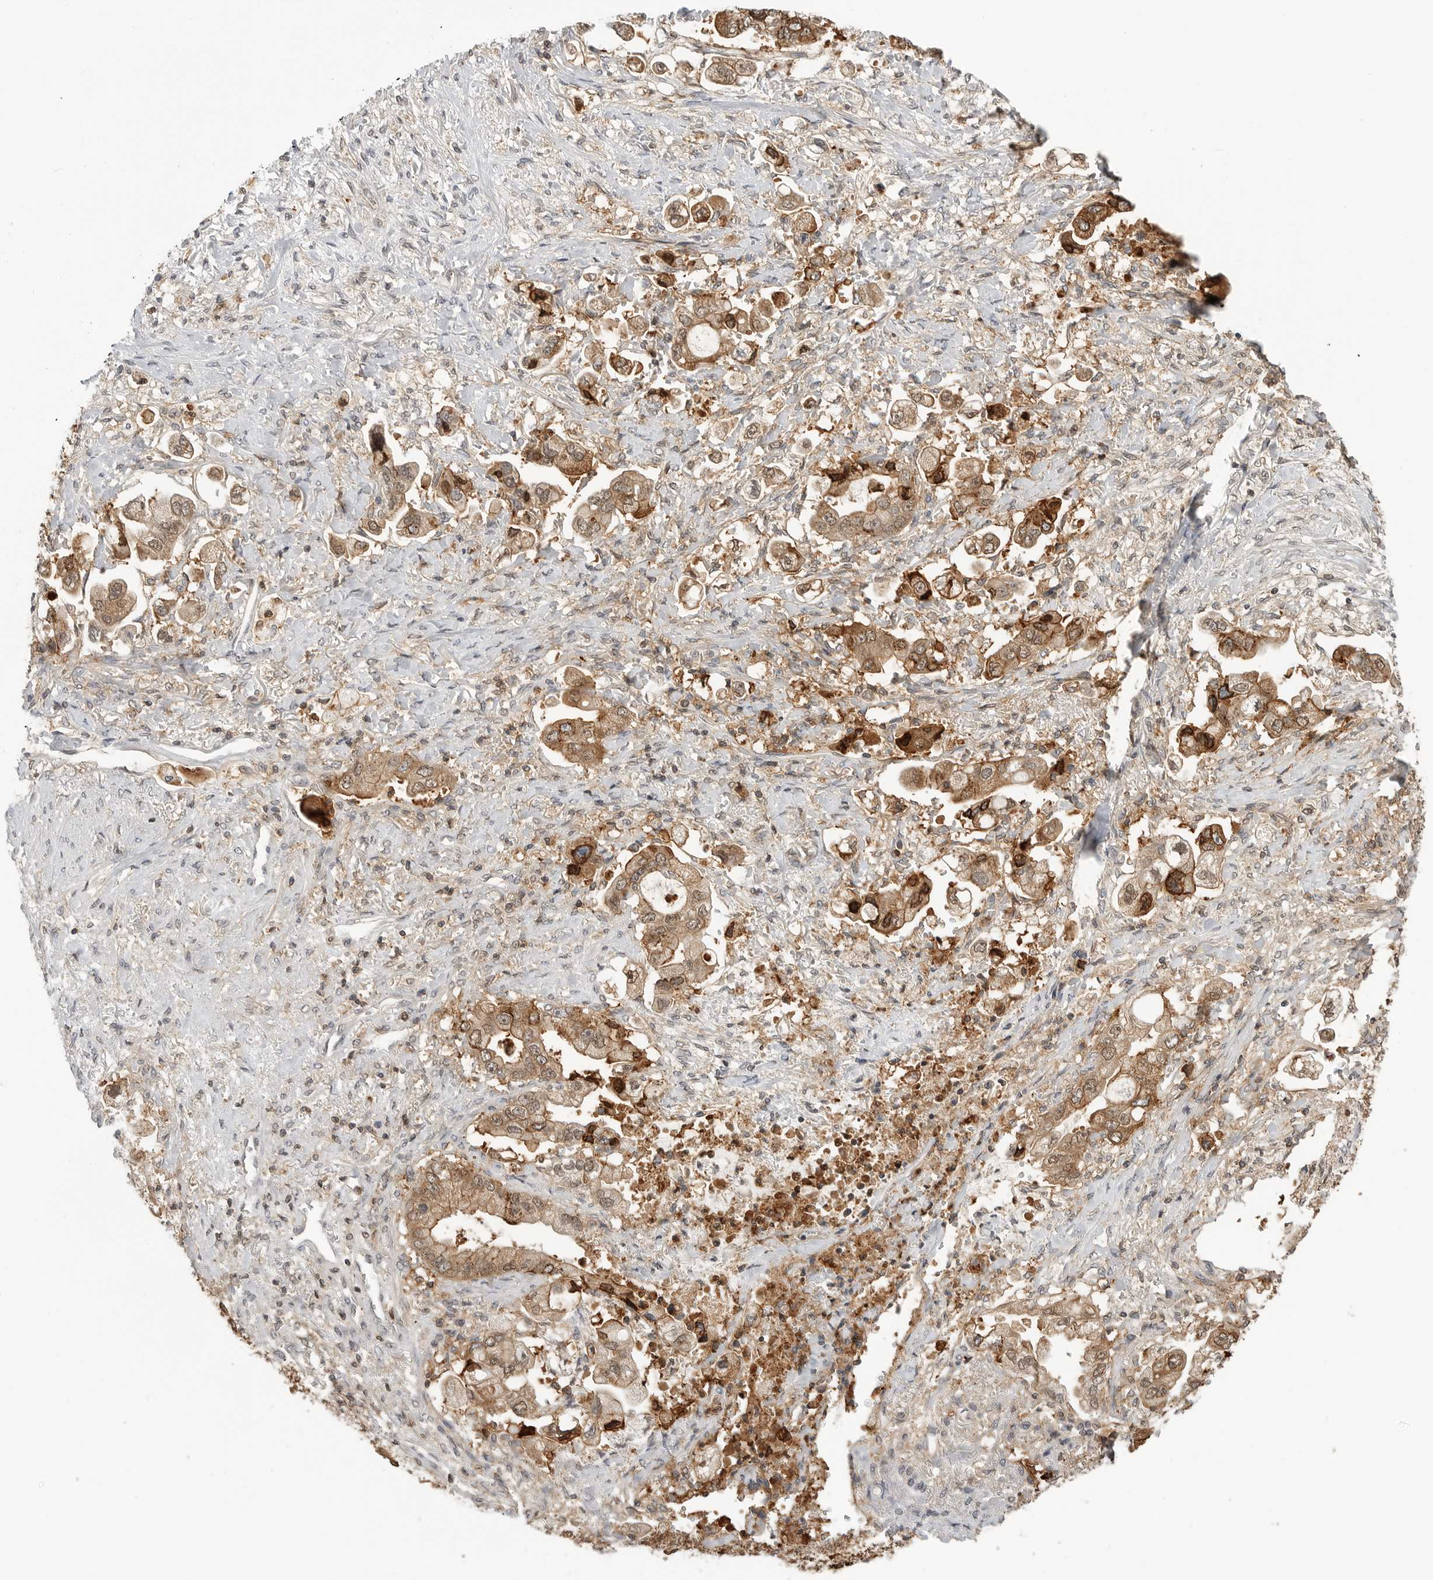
{"staining": {"intensity": "moderate", "quantity": ">75%", "location": "cytoplasmic/membranous"}, "tissue": "stomach cancer", "cell_type": "Tumor cells", "image_type": "cancer", "snomed": [{"axis": "morphology", "description": "Adenocarcinoma, NOS"}, {"axis": "topography", "description": "Stomach"}], "caption": "DAB immunohistochemical staining of adenocarcinoma (stomach) demonstrates moderate cytoplasmic/membranous protein staining in about >75% of tumor cells. Nuclei are stained in blue.", "gene": "ANXA11", "patient": {"sex": "male", "age": 62}}